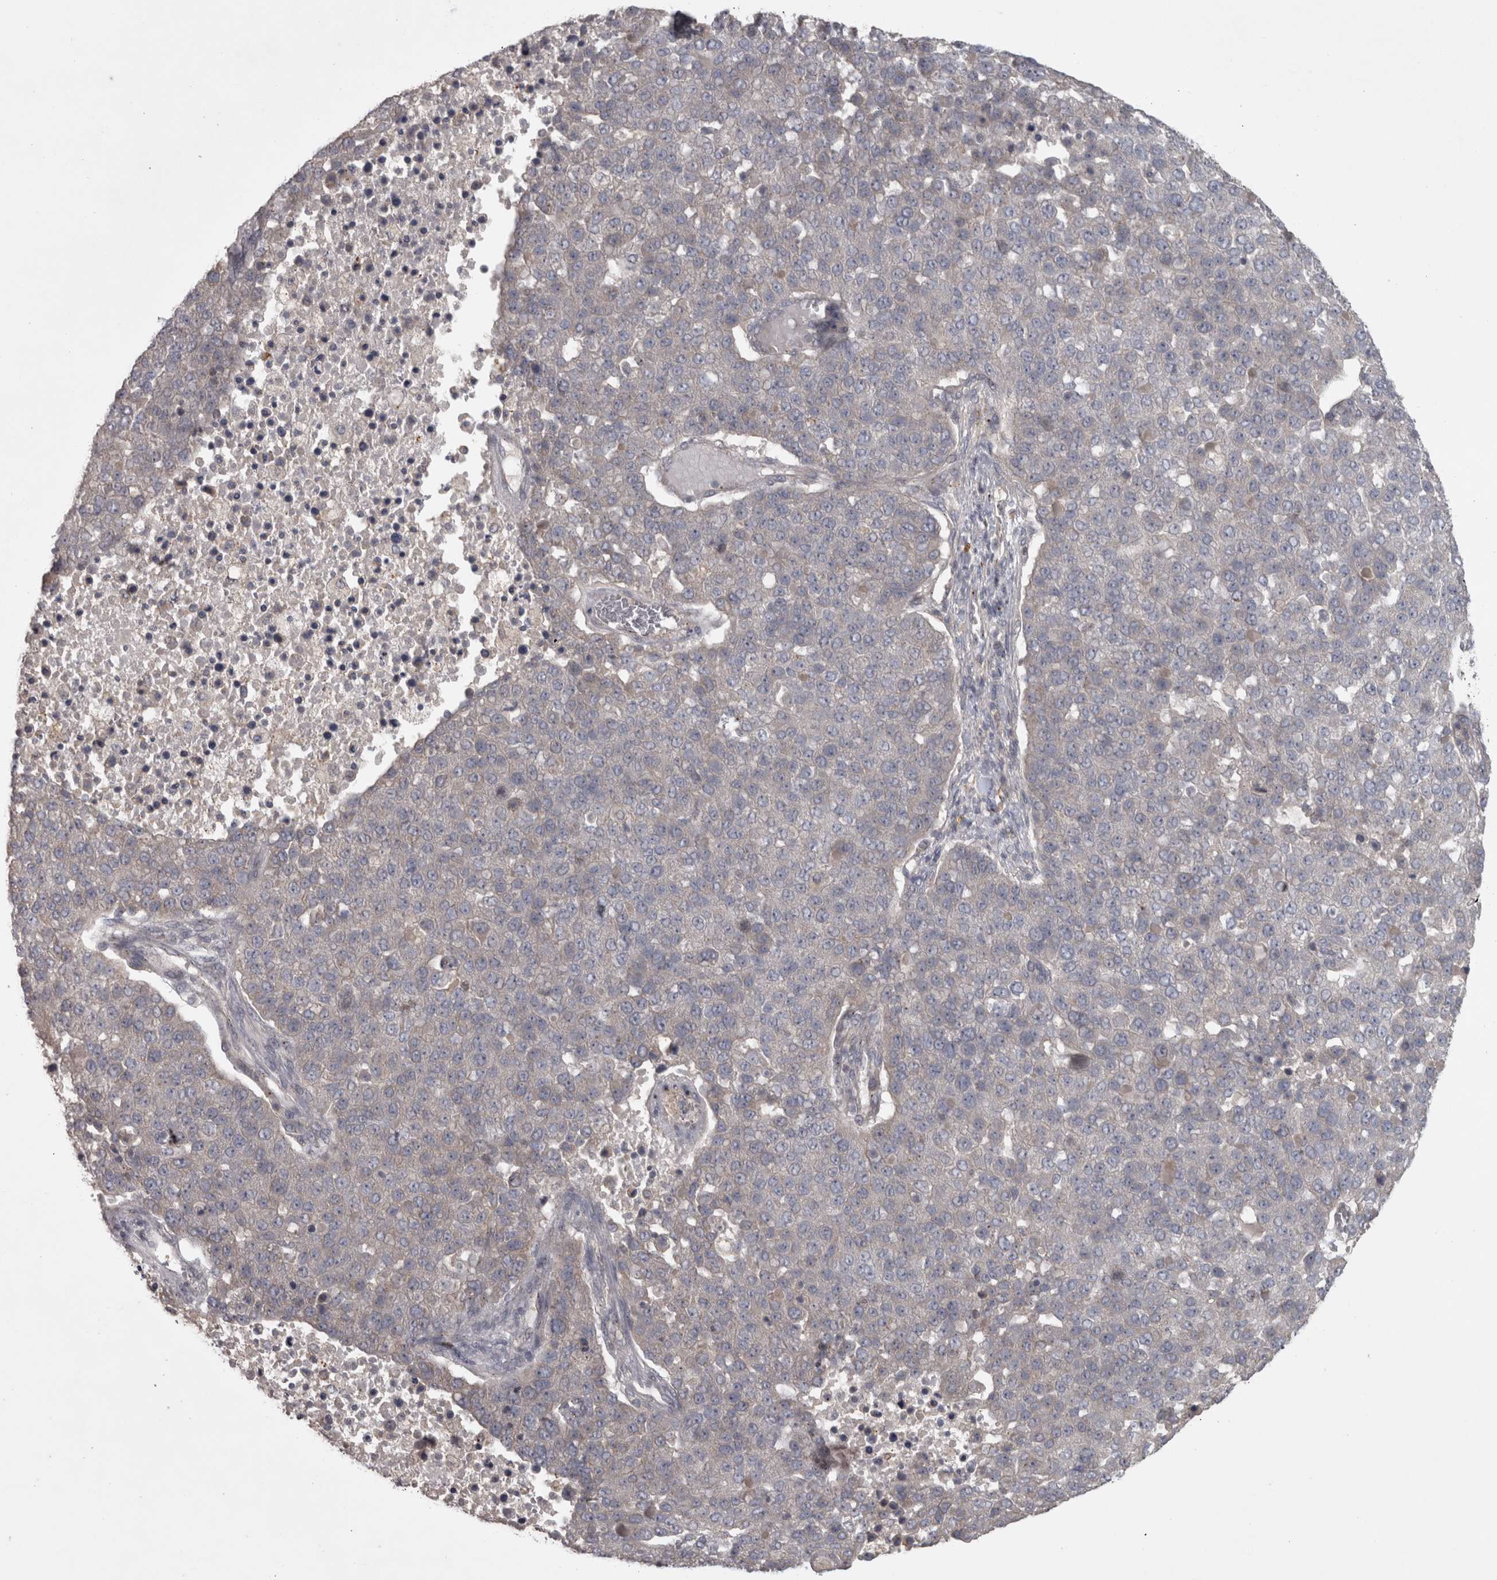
{"staining": {"intensity": "negative", "quantity": "none", "location": "none"}, "tissue": "pancreatic cancer", "cell_type": "Tumor cells", "image_type": "cancer", "snomed": [{"axis": "morphology", "description": "Adenocarcinoma, NOS"}, {"axis": "topography", "description": "Pancreas"}], "caption": "A high-resolution histopathology image shows immunohistochemistry staining of adenocarcinoma (pancreatic), which exhibits no significant expression in tumor cells.", "gene": "SLCO5A1", "patient": {"sex": "female", "age": 61}}